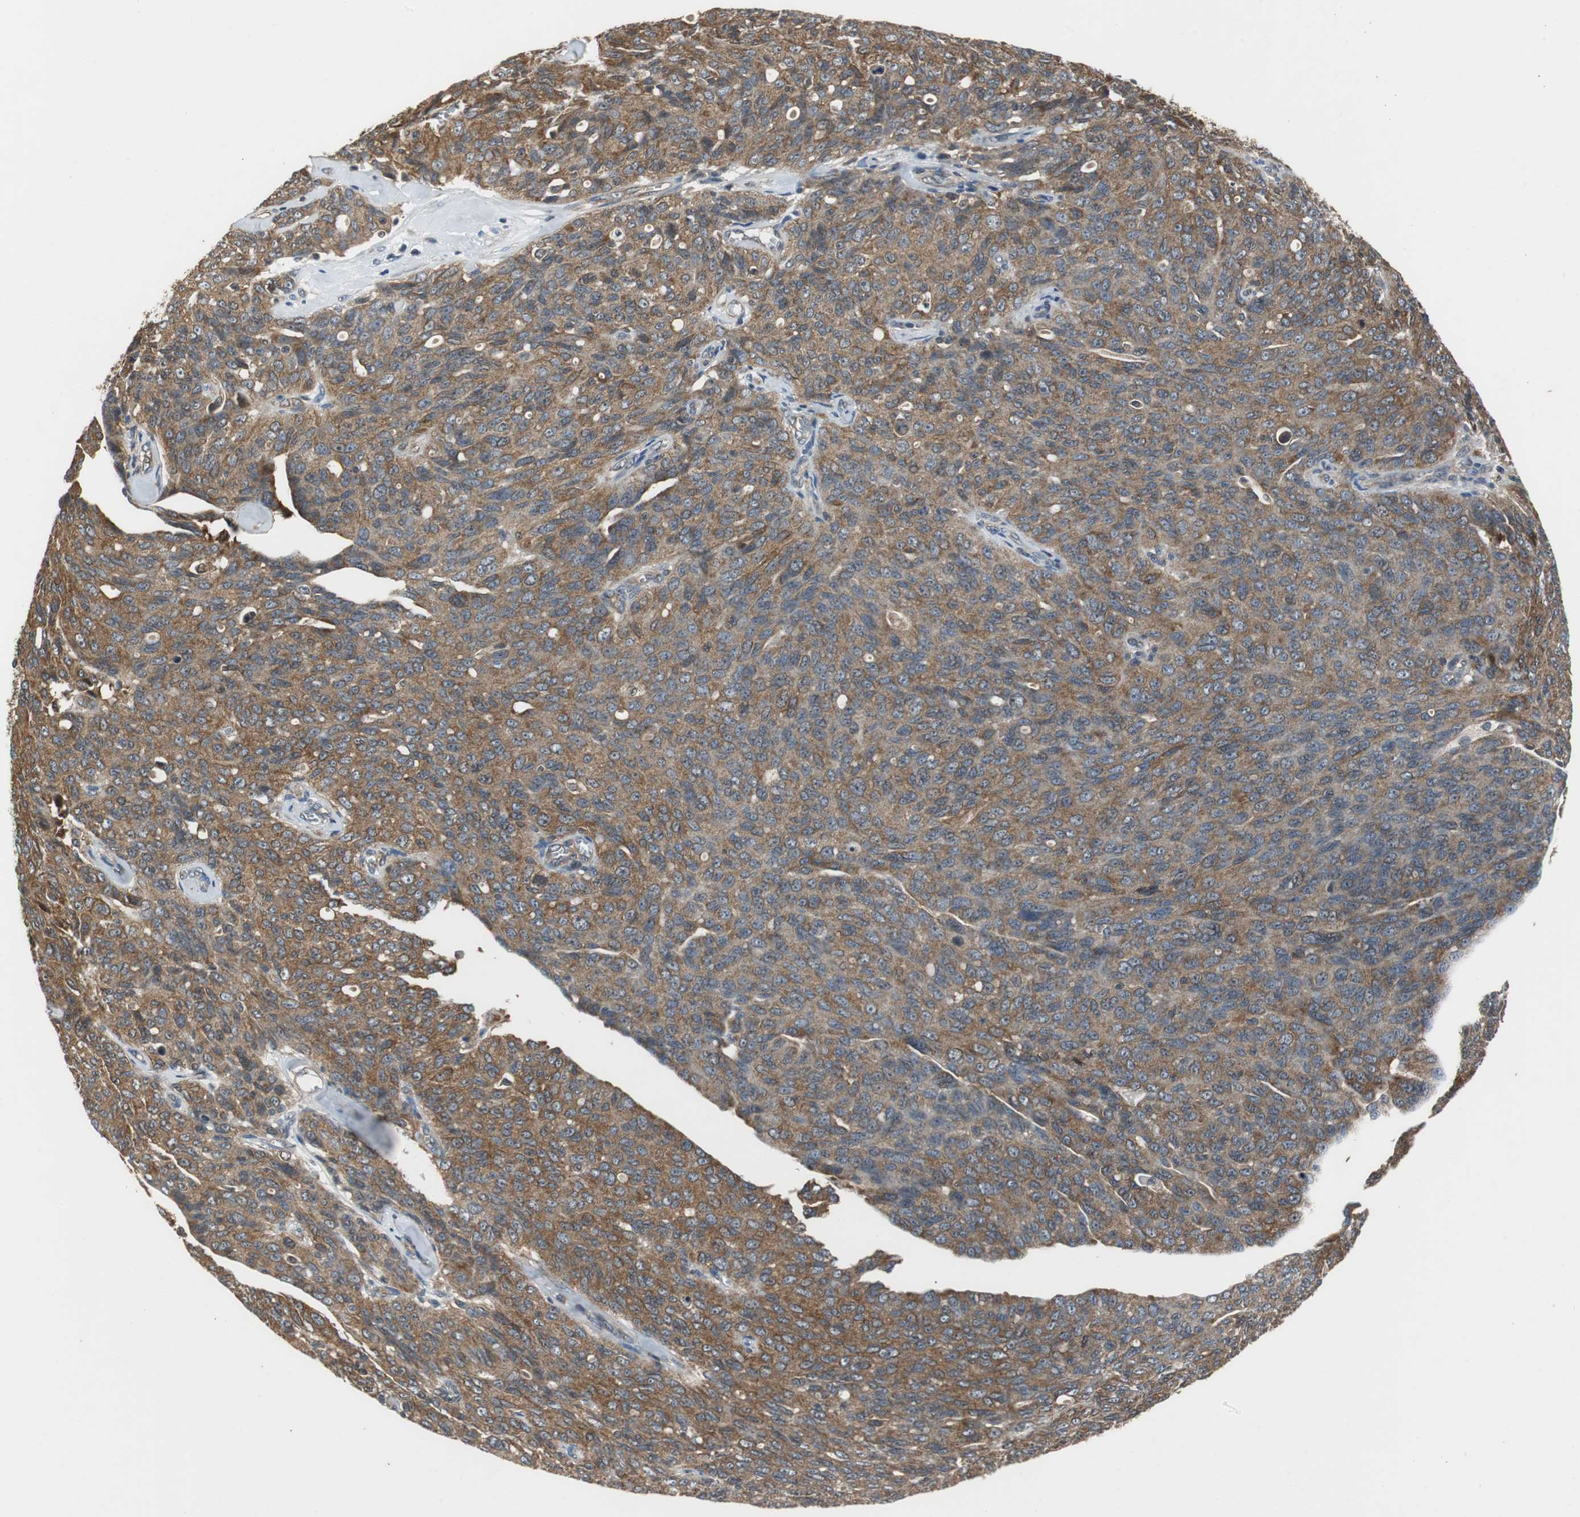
{"staining": {"intensity": "moderate", "quantity": ">75%", "location": "cytoplasmic/membranous"}, "tissue": "ovarian cancer", "cell_type": "Tumor cells", "image_type": "cancer", "snomed": [{"axis": "morphology", "description": "Carcinoma, endometroid"}, {"axis": "topography", "description": "Ovary"}], "caption": "High-power microscopy captured an immunohistochemistry (IHC) image of ovarian endometroid carcinoma, revealing moderate cytoplasmic/membranous positivity in about >75% of tumor cells.", "gene": "VBP1", "patient": {"sex": "female", "age": 60}}